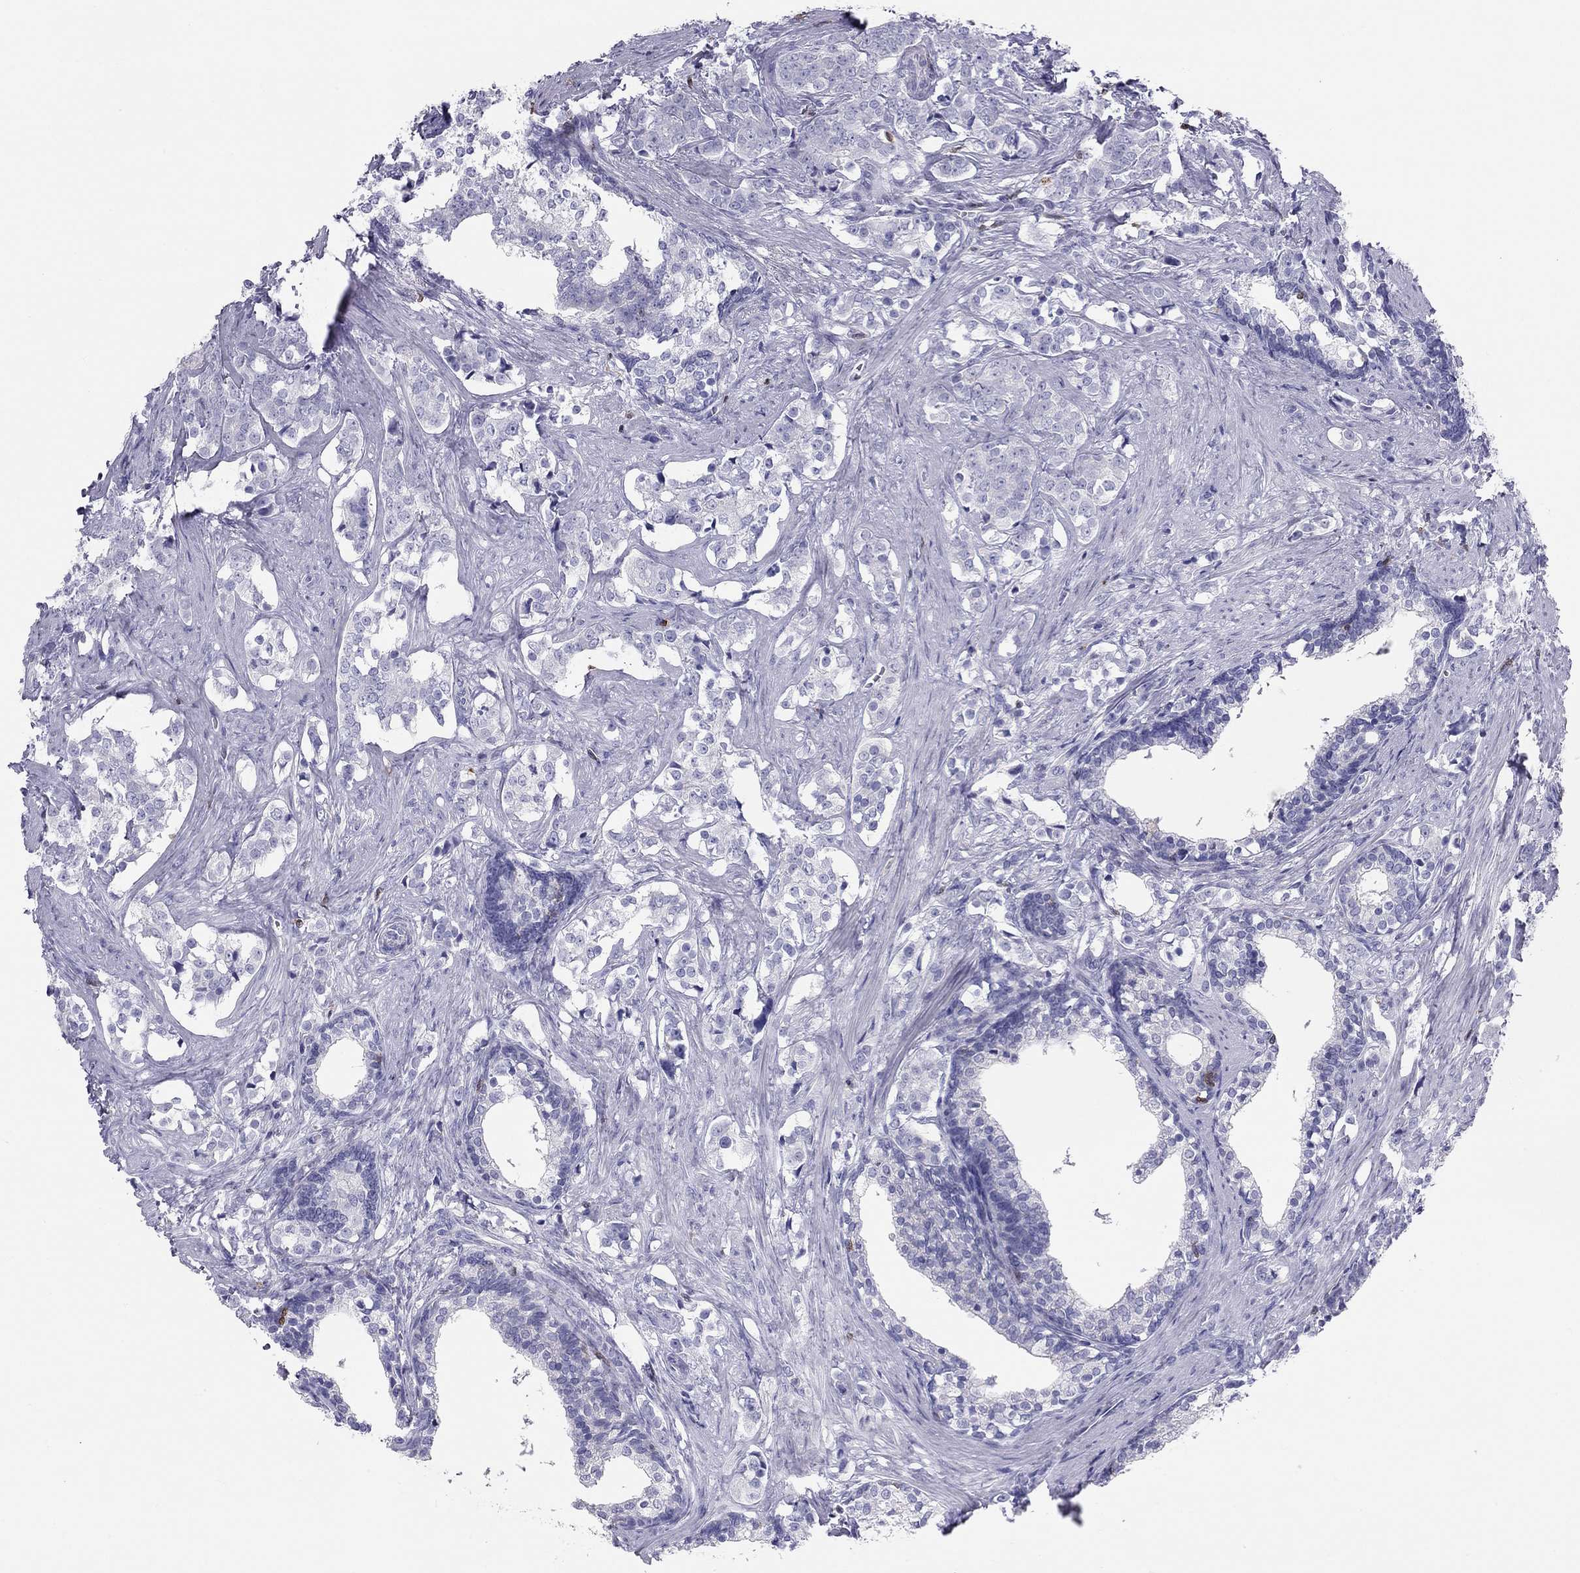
{"staining": {"intensity": "negative", "quantity": "none", "location": "none"}, "tissue": "prostate cancer", "cell_type": "Tumor cells", "image_type": "cancer", "snomed": [{"axis": "morphology", "description": "Adenocarcinoma, NOS"}, {"axis": "topography", "description": "Prostate and seminal vesicle, NOS"}], "caption": "DAB (3,3'-diaminobenzidine) immunohistochemical staining of human prostate cancer shows no significant expression in tumor cells. The staining is performed using DAB brown chromogen with nuclei counter-stained in using hematoxylin.", "gene": "SH2D2A", "patient": {"sex": "male", "age": 63}}